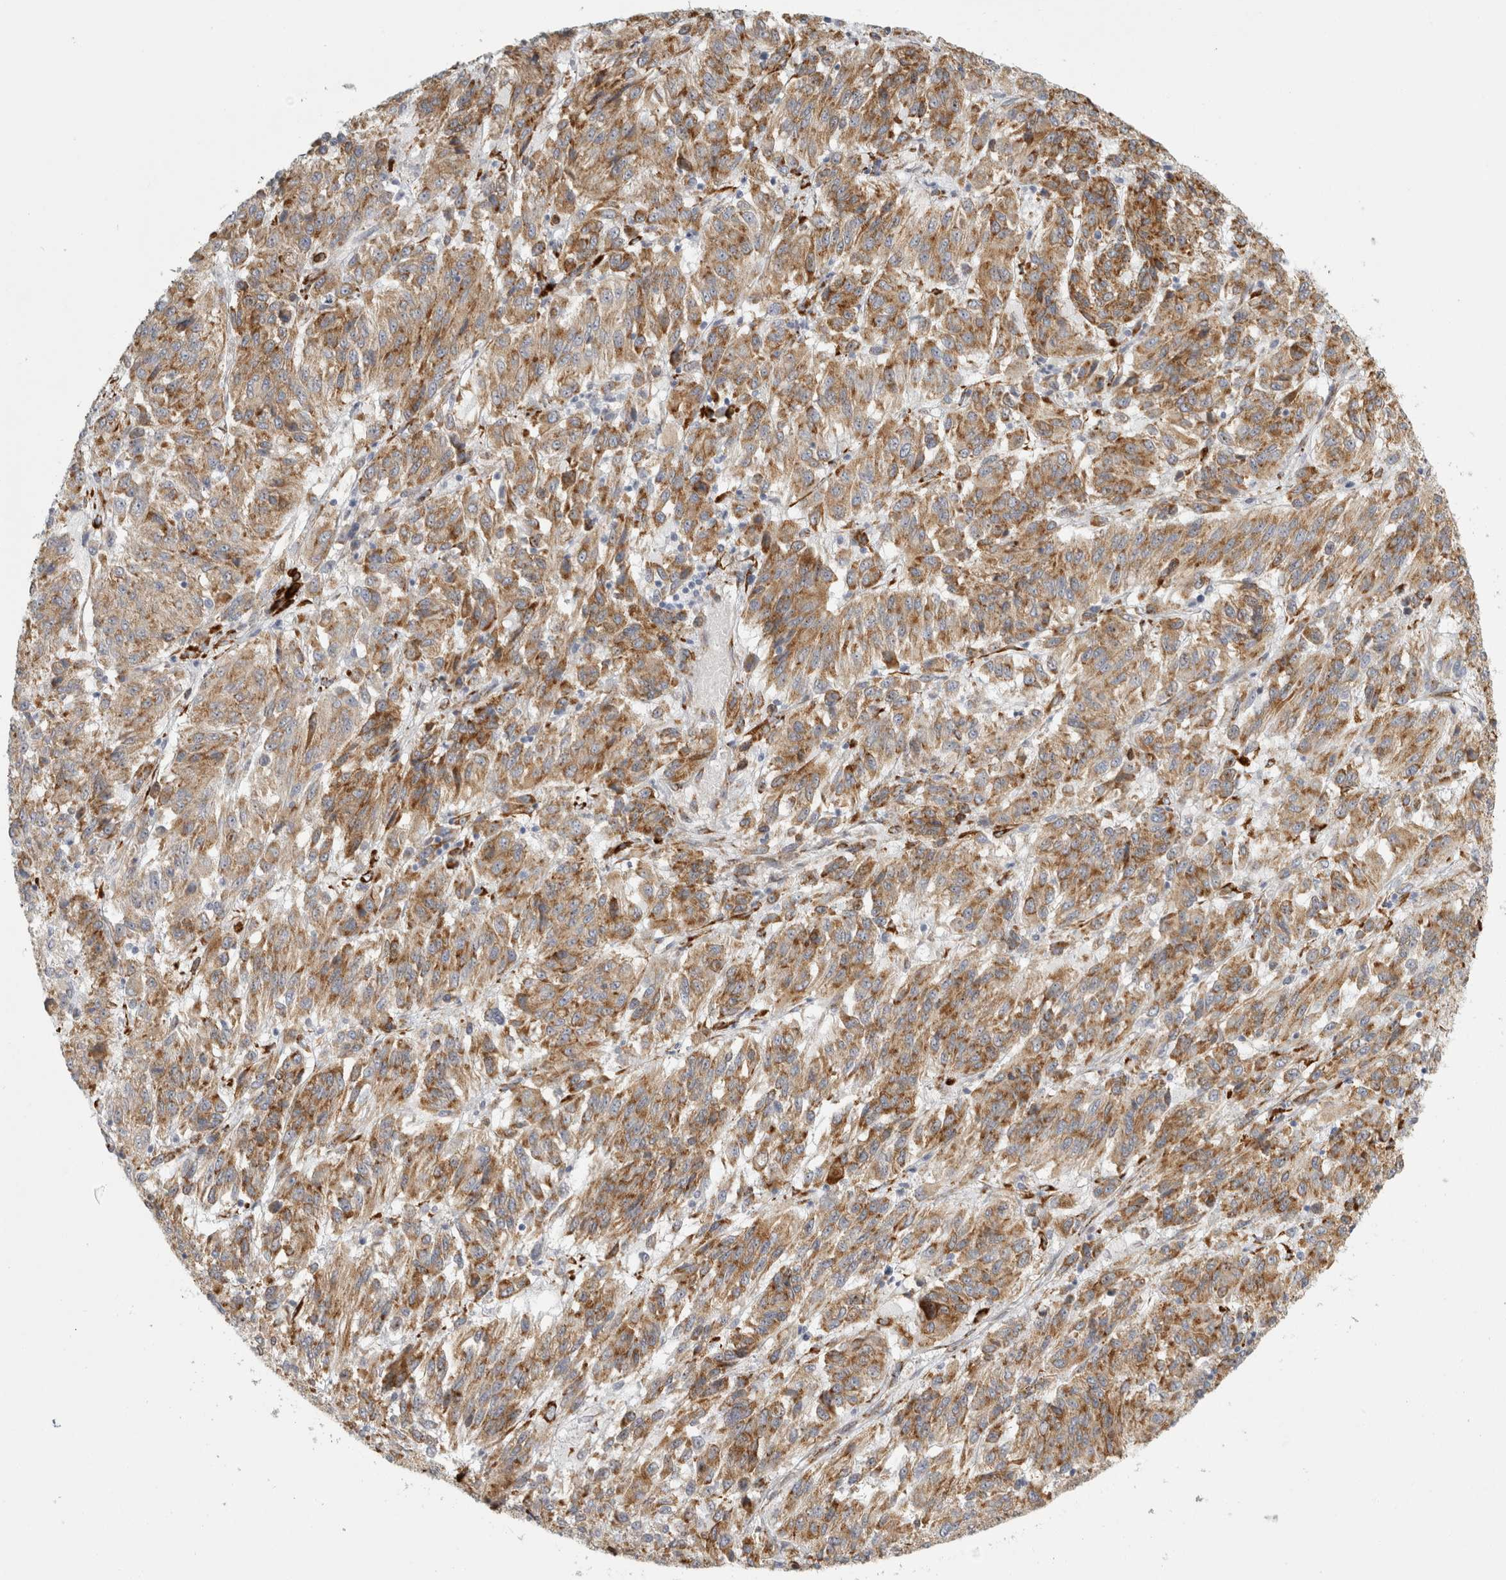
{"staining": {"intensity": "moderate", "quantity": ">75%", "location": "cytoplasmic/membranous"}, "tissue": "melanoma", "cell_type": "Tumor cells", "image_type": "cancer", "snomed": [{"axis": "morphology", "description": "Malignant melanoma, Metastatic site"}, {"axis": "topography", "description": "Lung"}], "caption": "Protein expression by immunohistochemistry (IHC) demonstrates moderate cytoplasmic/membranous positivity in about >75% of tumor cells in melanoma.", "gene": "OSTN", "patient": {"sex": "male", "age": 64}}